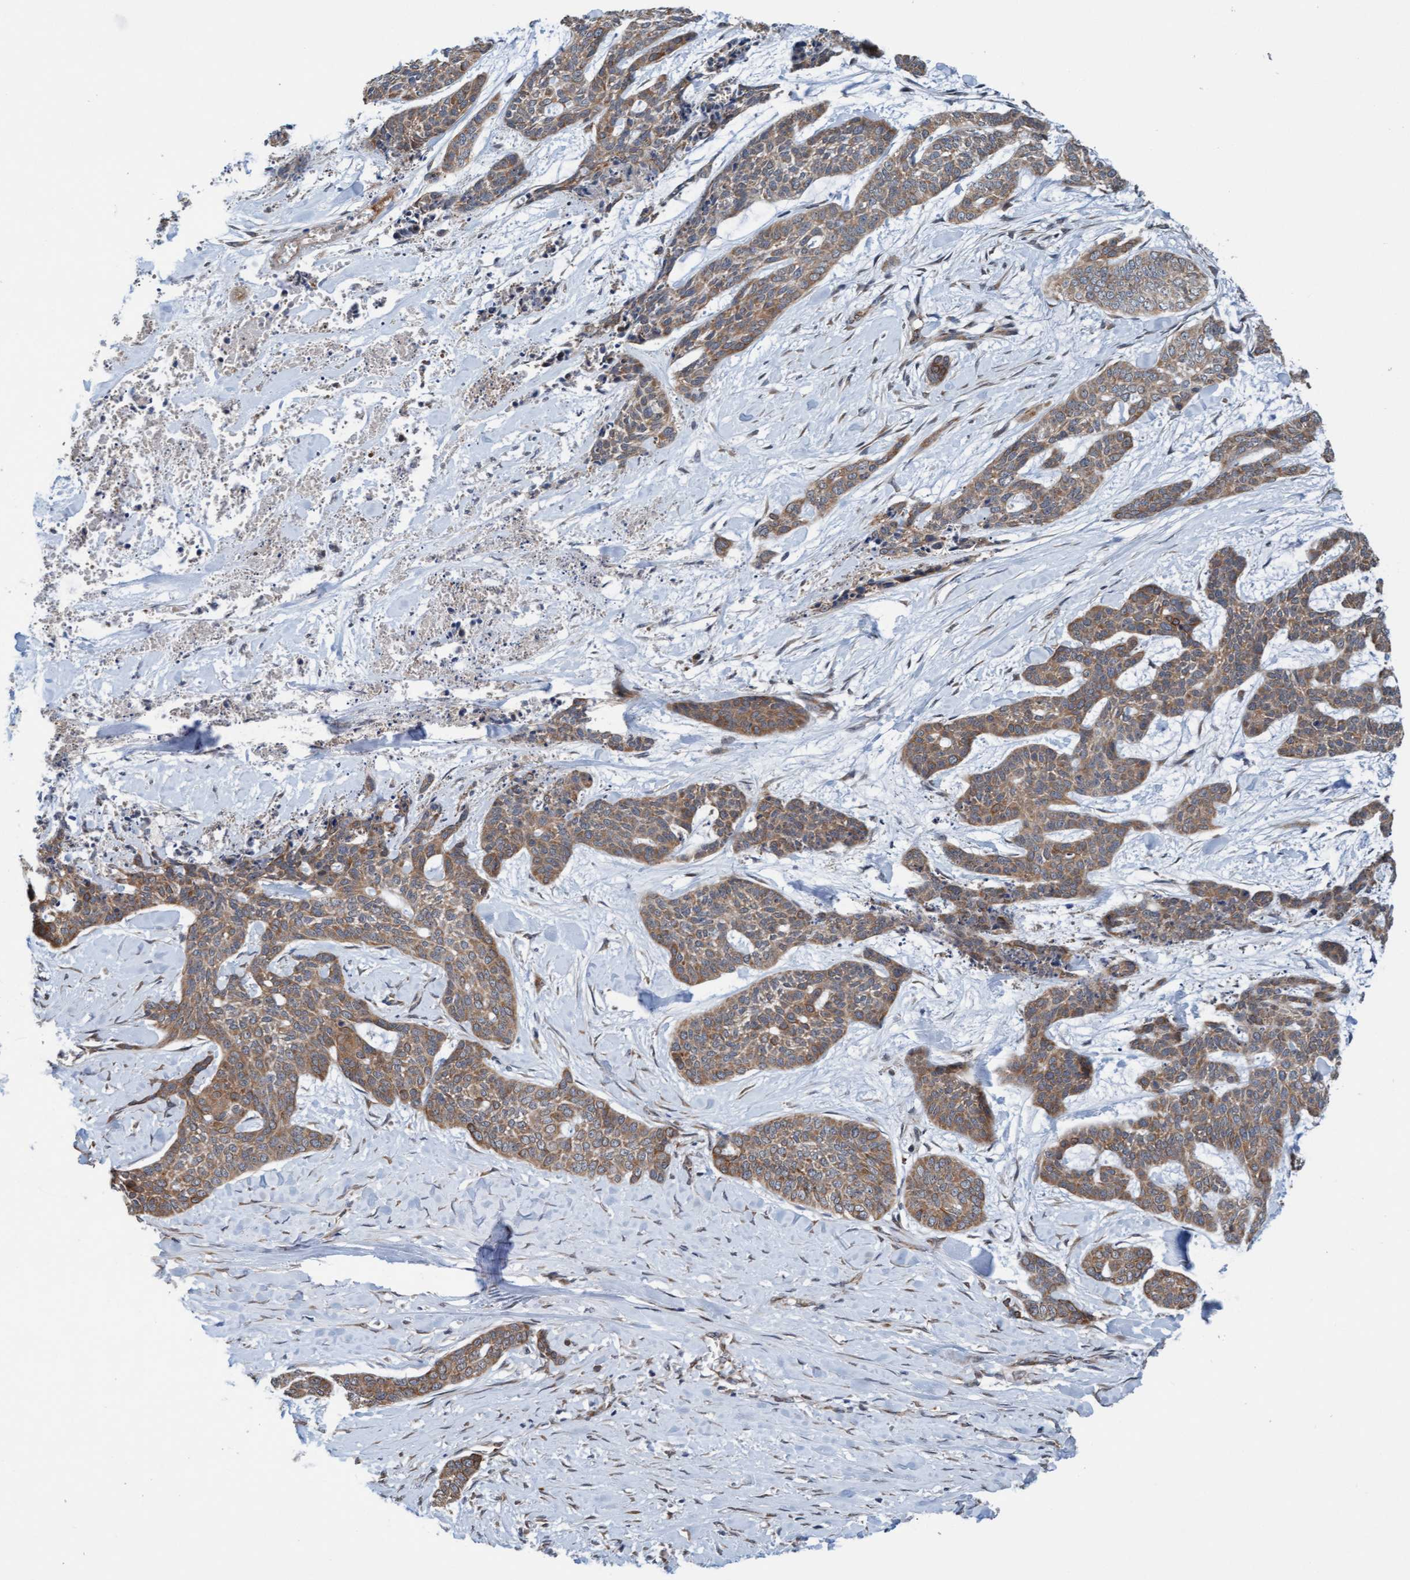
{"staining": {"intensity": "moderate", "quantity": ">75%", "location": "cytoplasmic/membranous"}, "tissue": "skin cancer", "cell_type": "Tumor cells", "image_type": "cancer", "snomed": [{"axis": "morphology", "description": "Basal cell carcinoma"}, {"axis": "topography", "description": "Skin"}], "caption": "Immunohistochemistry (IHC) staining of skin cancer (basal cell carcinoma), which shows medium levels of moderate cytoplasmic/membranous staining in about >75% of tumor cells indicating moderate cytoplasmic/membranous protein staining. The staining was performed using DAB (brown) for protein detection and nuclei were counterstained in hematoxylin (blue).", "gene": "ZNF566", "patient": {"sex": "female", "age": 64}}